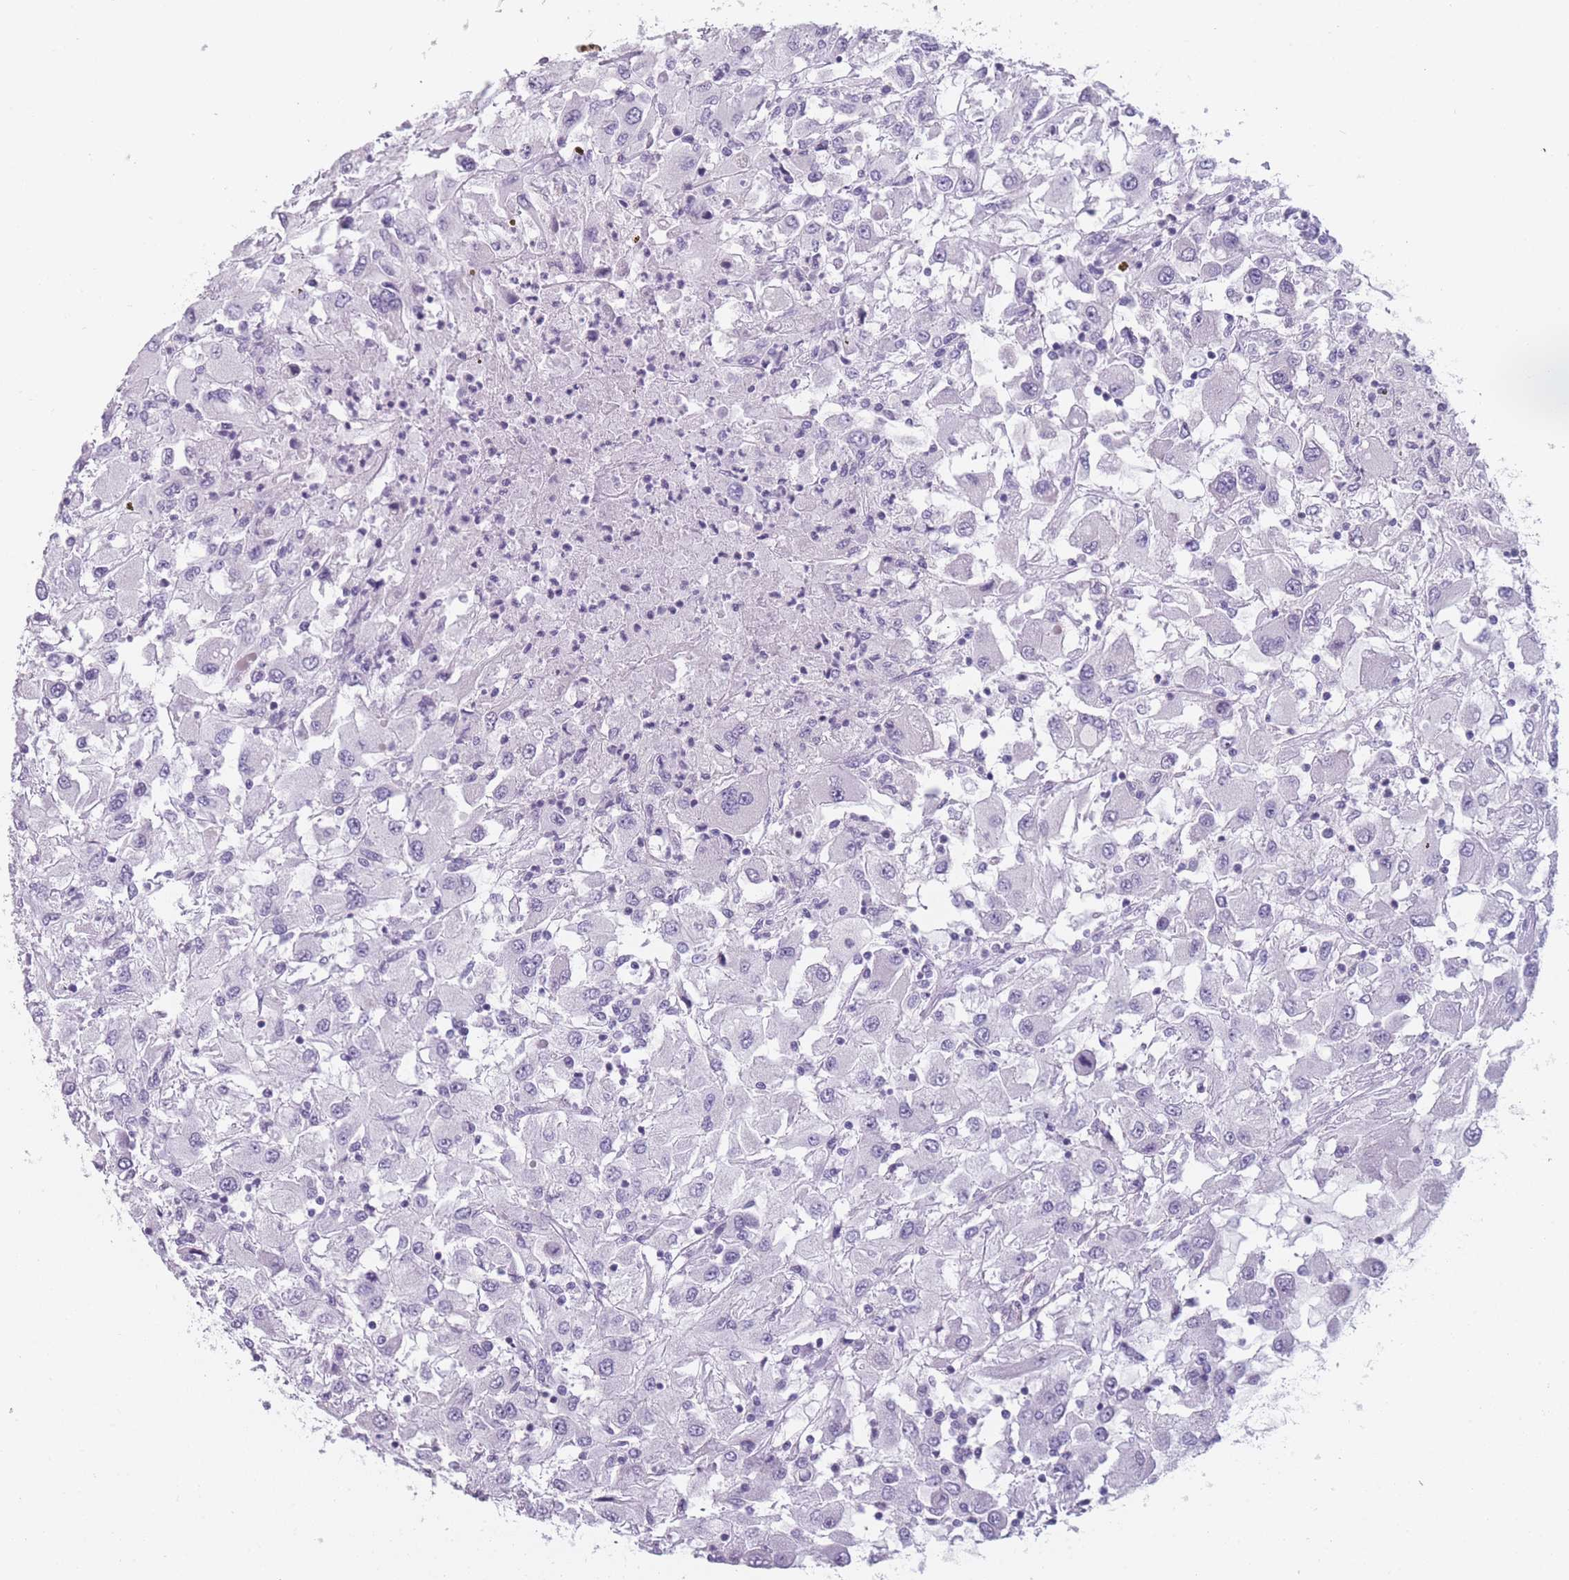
{"staining": {"intensity": "negative", "quantity": "none", "location": "none"}, "tissue": "renal cancer", "cell_type": "Tumor cells", "image_type": "cancer", "snomed": [{"axis": "morphology", "description": "Adenocarcinoma, NOS"}, {"axis": "topography", "description": "Kidney"}], "caption": "The immunohistochemistry photomicrograph has no significant expression in tumor cells of renal cancer tissue.", "gene": "PPFIA3", "patient": {"sex": "female", "age": 67}}